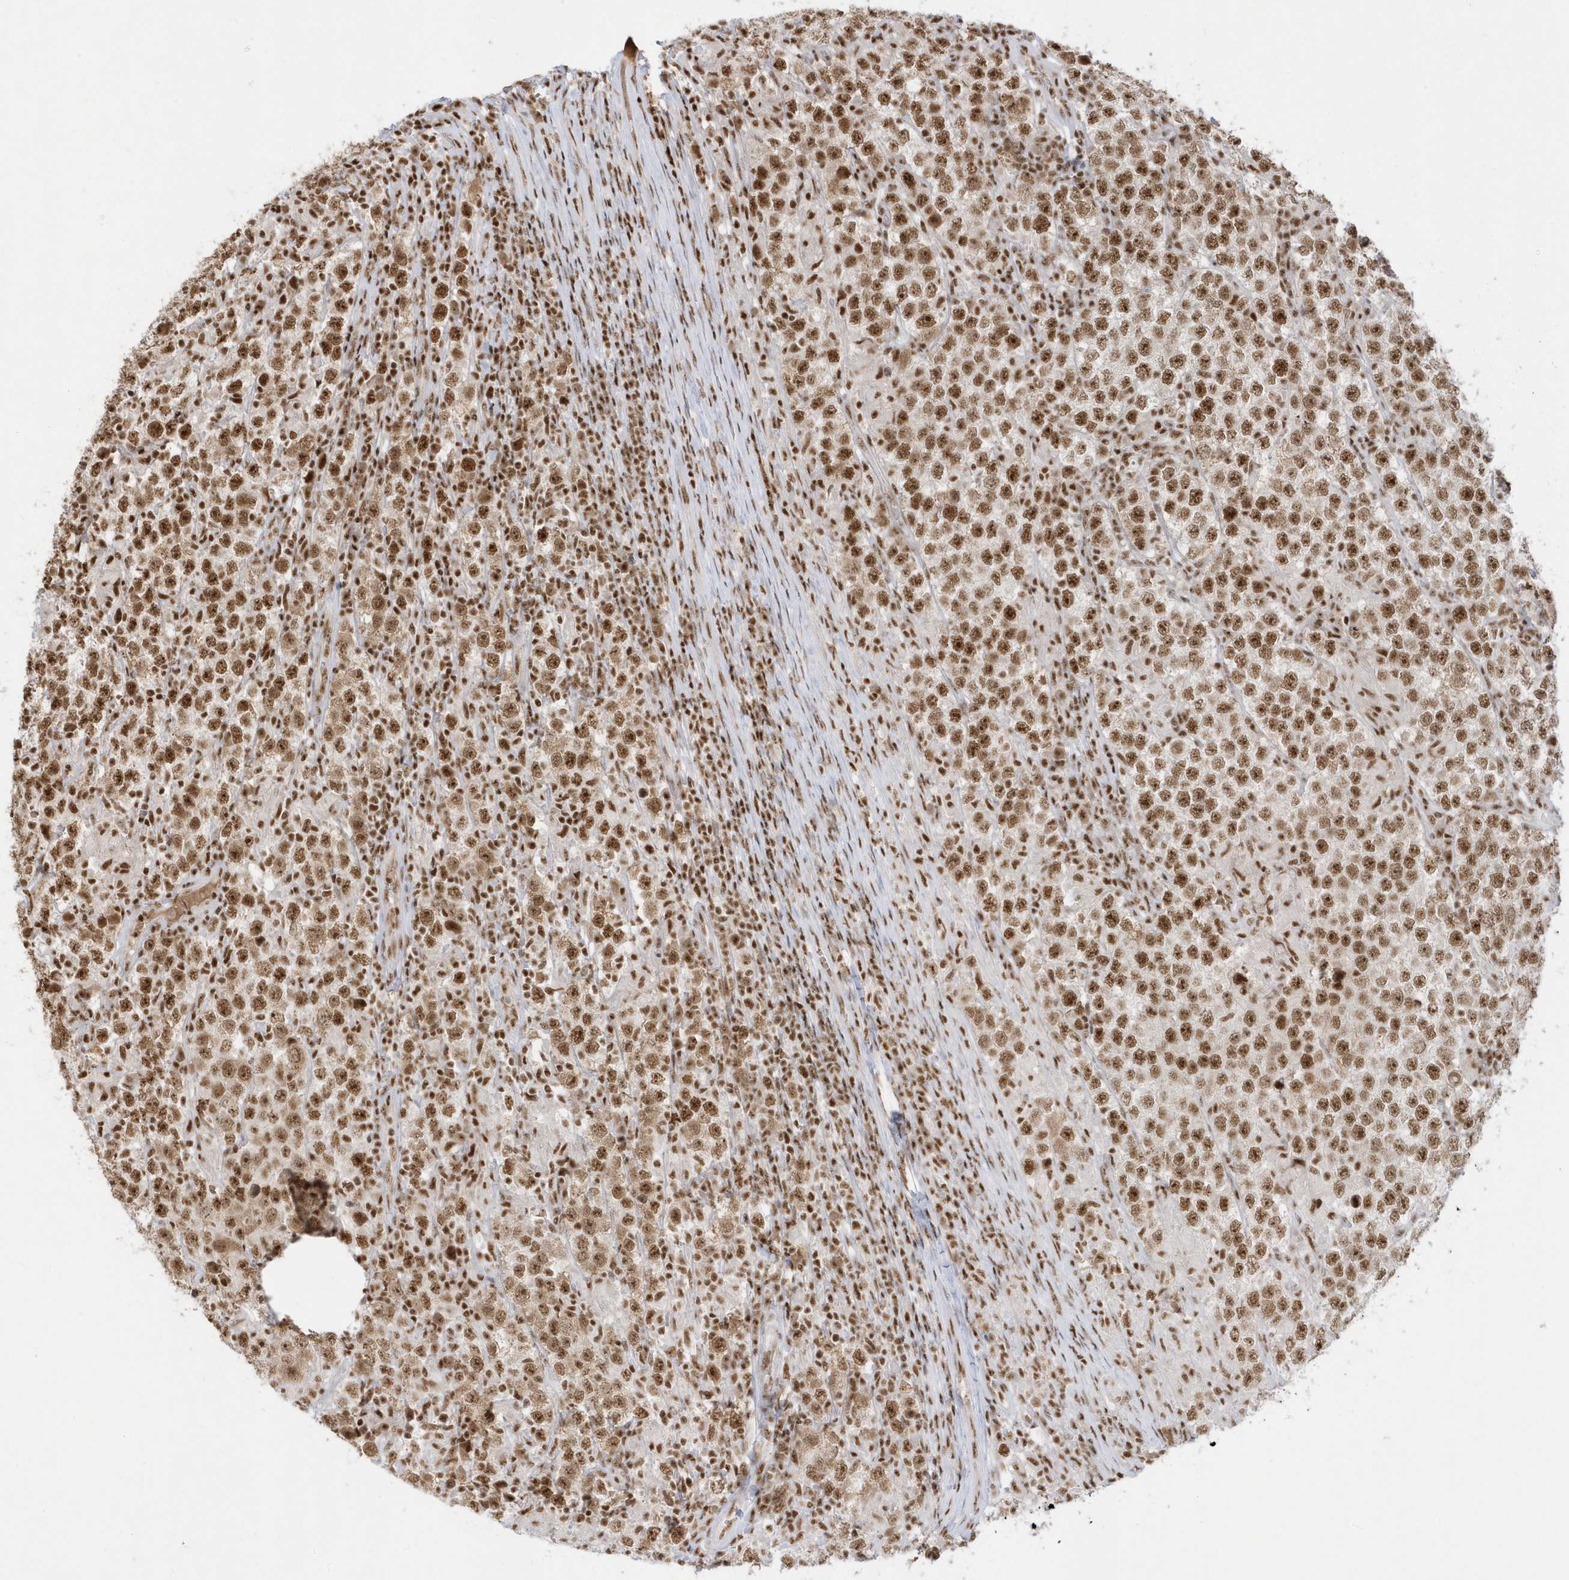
{"staining": {"intensity": "strong", "quantity": ">75%", "location": "nuclear"}, "tissue": "testis cancer", "cell_type": "Tumor cells", "image_type": "cancer", "snomed": [{"axis": "morphology", "description": "Normal tissue, NOS"}, {"axis": "morphology", "description": "Urothelial carcinoma, High grade"}, {"axis": "morphology", "description": "Seminoma, NOS"}, {"axis": "morphology", "description": "Carcinoma, Embryonal, NOS"}, {"axis": "topography", "description": "Urinary bladder"}, {"axis": "topography", "description": "Testis"}], "caption": "Strong nuclear protein positivity is identified in approximately >75% of tumor cells in testis urothelial carcinoma (high-grade).", "gene": "PPIL2", "patient": {"sex": "male", "age": 41}}